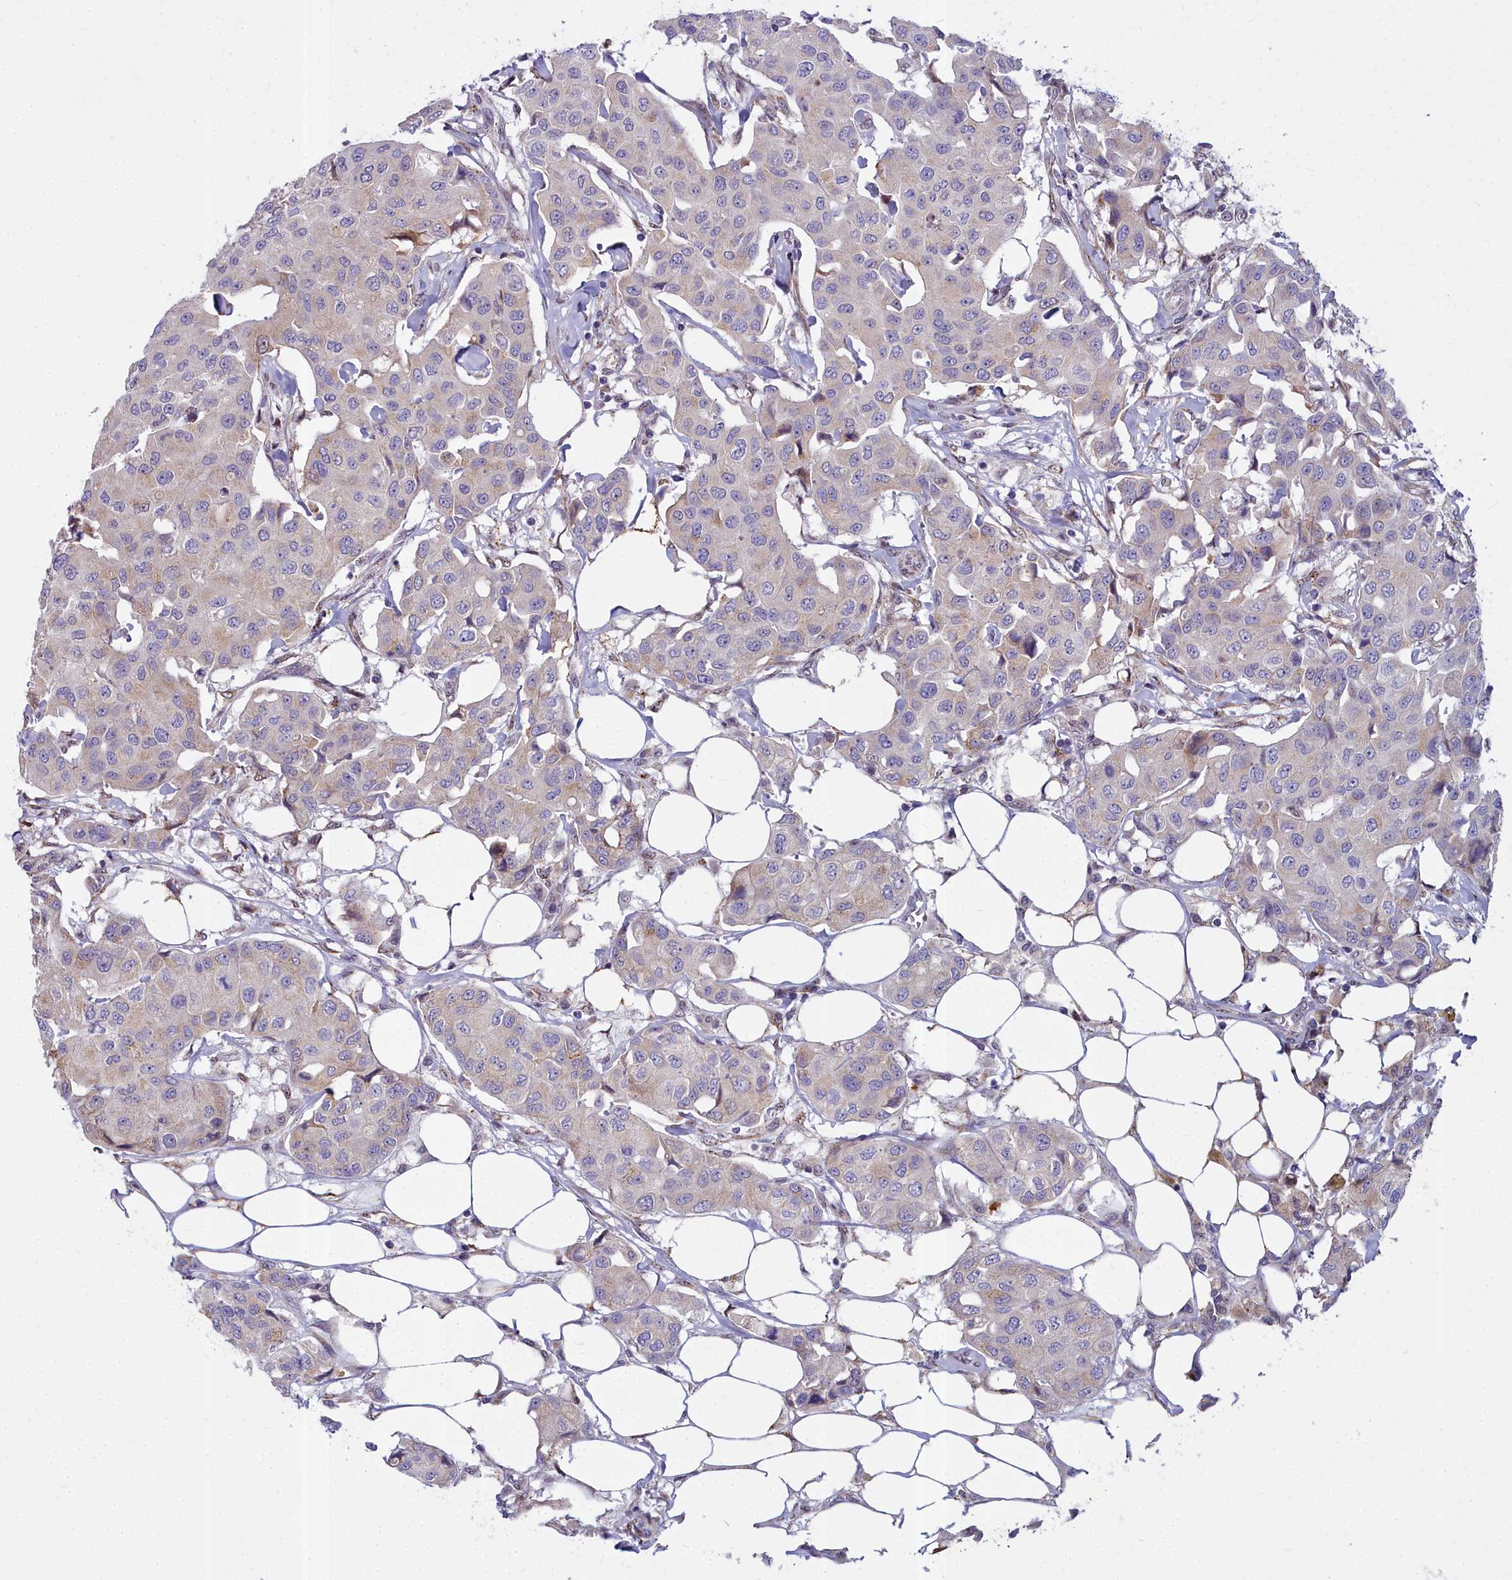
{"staining": {"intensity": "negative", "quantity": "none", "location": "none"}, "tissue": "breast cancer", "cell_type": "Tumor cells", "image_type": "cancer", "snomed": [{"axis": "morphology", "description": "Duct carcinoma"}, {"axis": "topography", "description": "Breast"}], "caption": "Human breast cancer (invasive ductal carcinoma) stained for a protein using IHC exhibits no expression in tumor cells.", "gene": "WDPCP", "patient": {"sex": "female", "age": 80}}